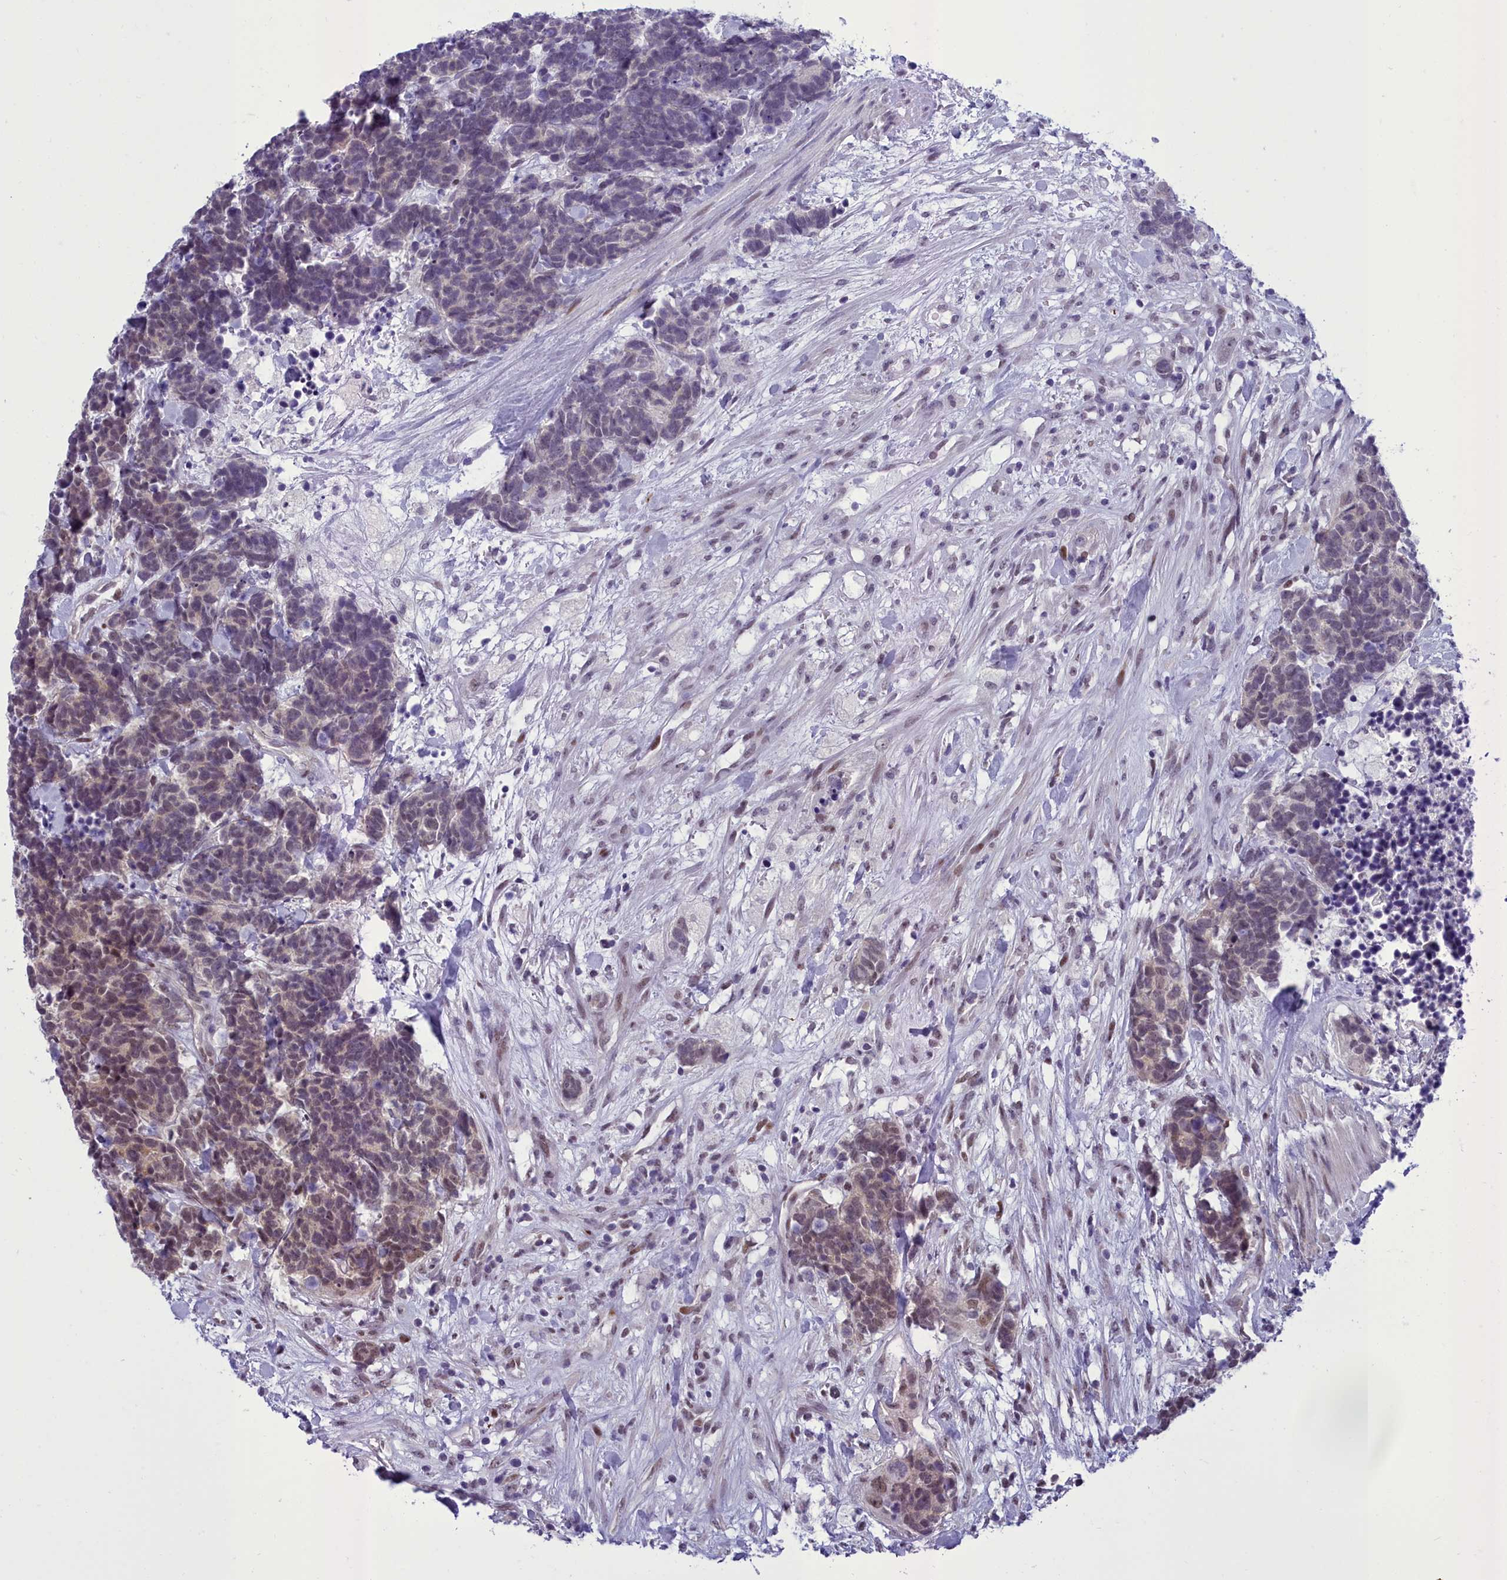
{"staining": {"intensity": "weak", "quantity": ">75%", "location": "nuclear"}, "tissue": "carcinoid", "cell_type": "Tumor cells", "image_type": "cancer", "snomed": [{"axis": "morphology", "description": "Carcinoma, NOS"}, {"axis": "morphology", "description": "Carcinoid, malignant, NOS"}, {"axis": "topography", "description": "Prostate"}], "caption": "Immunohistochemical staining of carcinoid exhibits low levels of weak nuclear staining in about >75% of tumor cells. Using DAB (brown) and hematoxylin (blue) stains, captured at high magnification using brightfield microscopy.", "gene": "CEACAM19", "patient": {"sex": "male", "age": 57}}